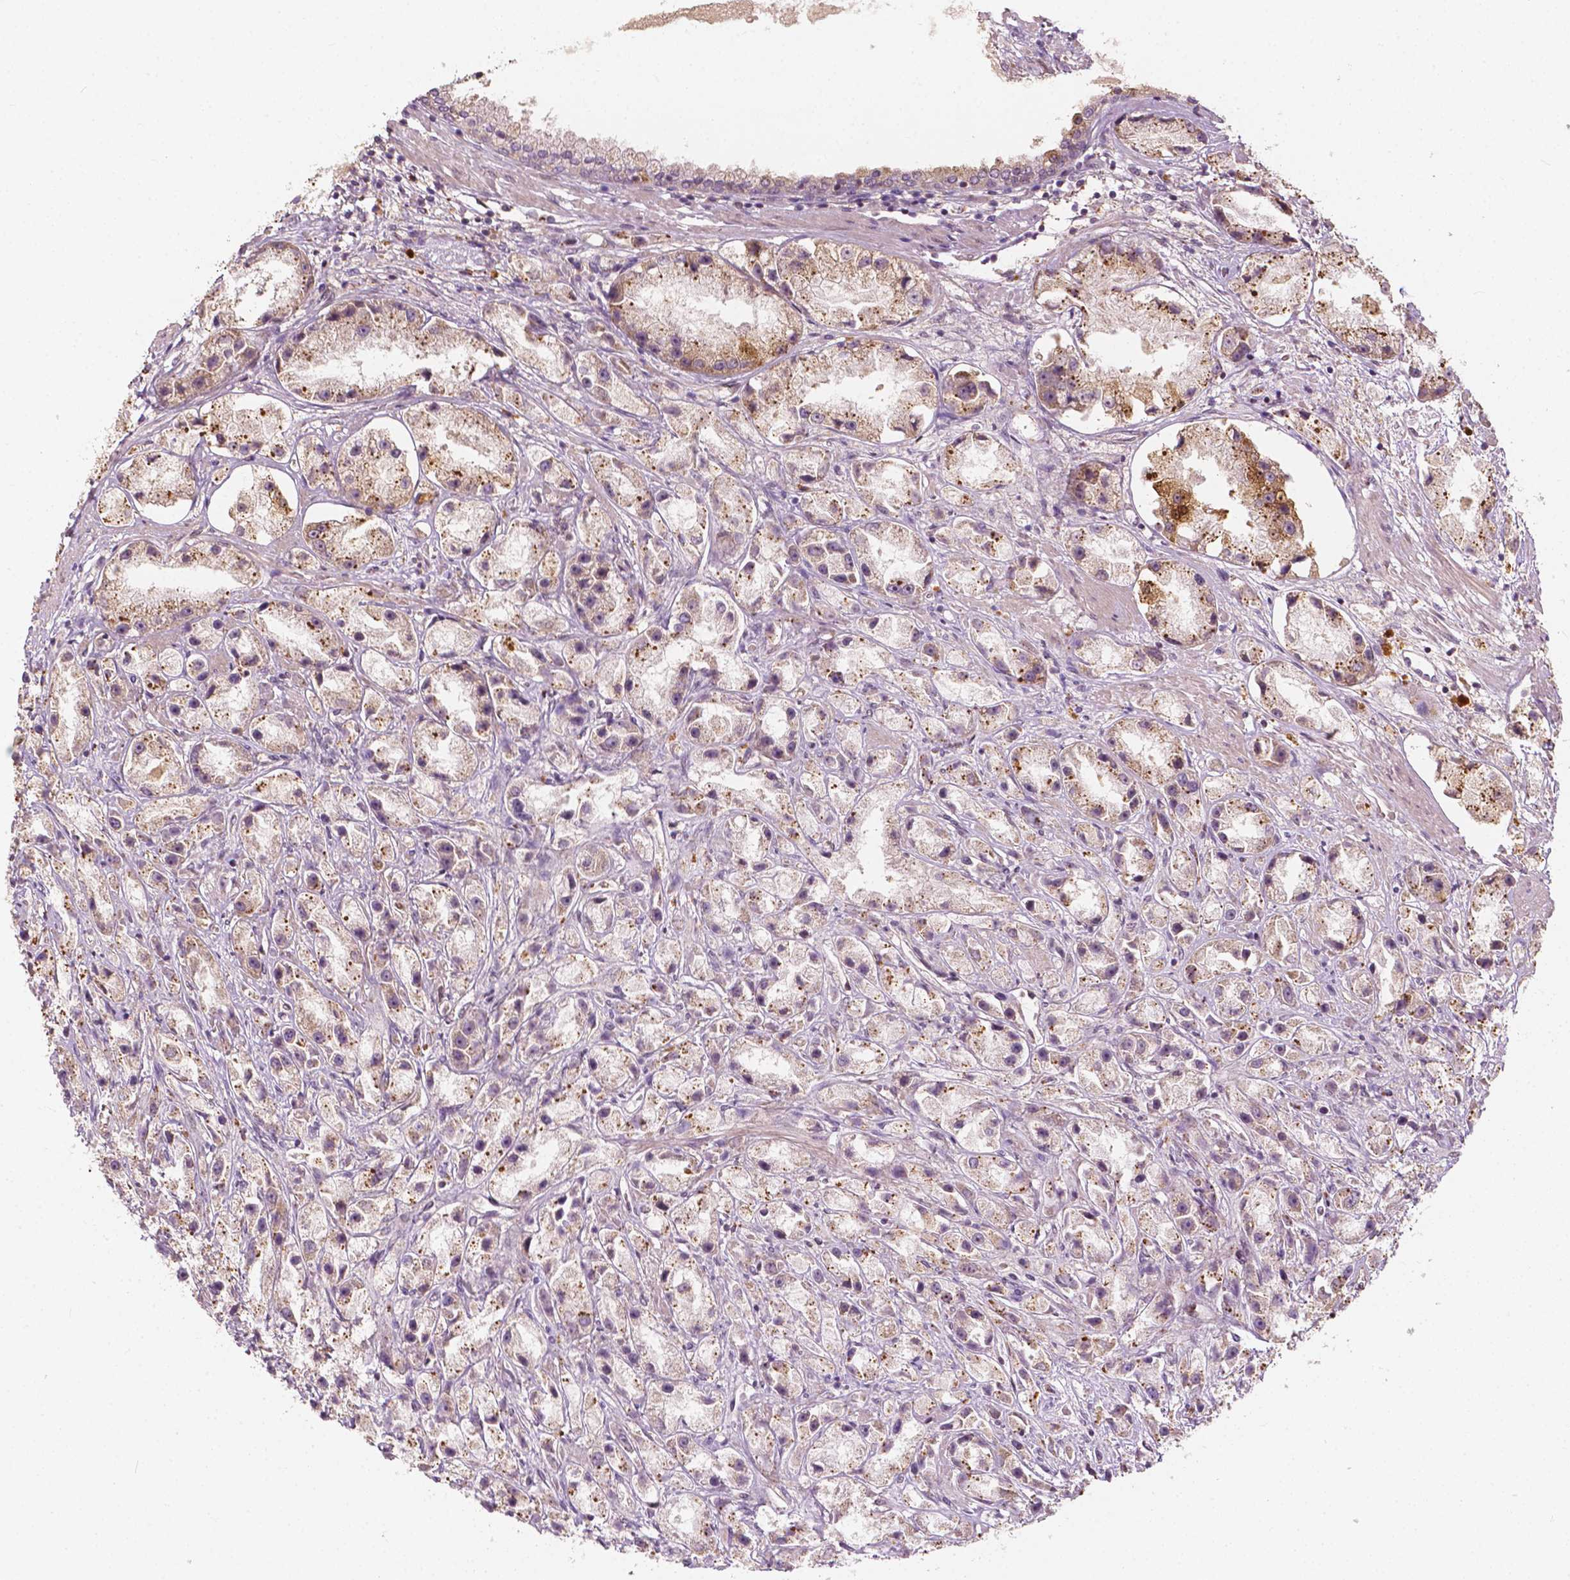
{"staining": {"intensity": "weak", "quantity": "25%-75%", "location": "cytoplasmic/membranous"}, "tissue": "prostate cancer", "cell_type": "Tumor cells", "image_type": "cancer", "snomed": [{"axis": "morphology", "description": "Adenocarcinoma, High grade"}, {"axis": "topography", "description": "Prostate"}], "caption": "Protein staining exhibits weak cytoplasmic/membranous positivity in about 25%-75% of tumor cells in adenocarcinoma (high-grade) (prostate). (IHC, brightfield microscopy, high magnification).", "gene": "G3BP1", "patient": {"sex": "male", "age": 67}}